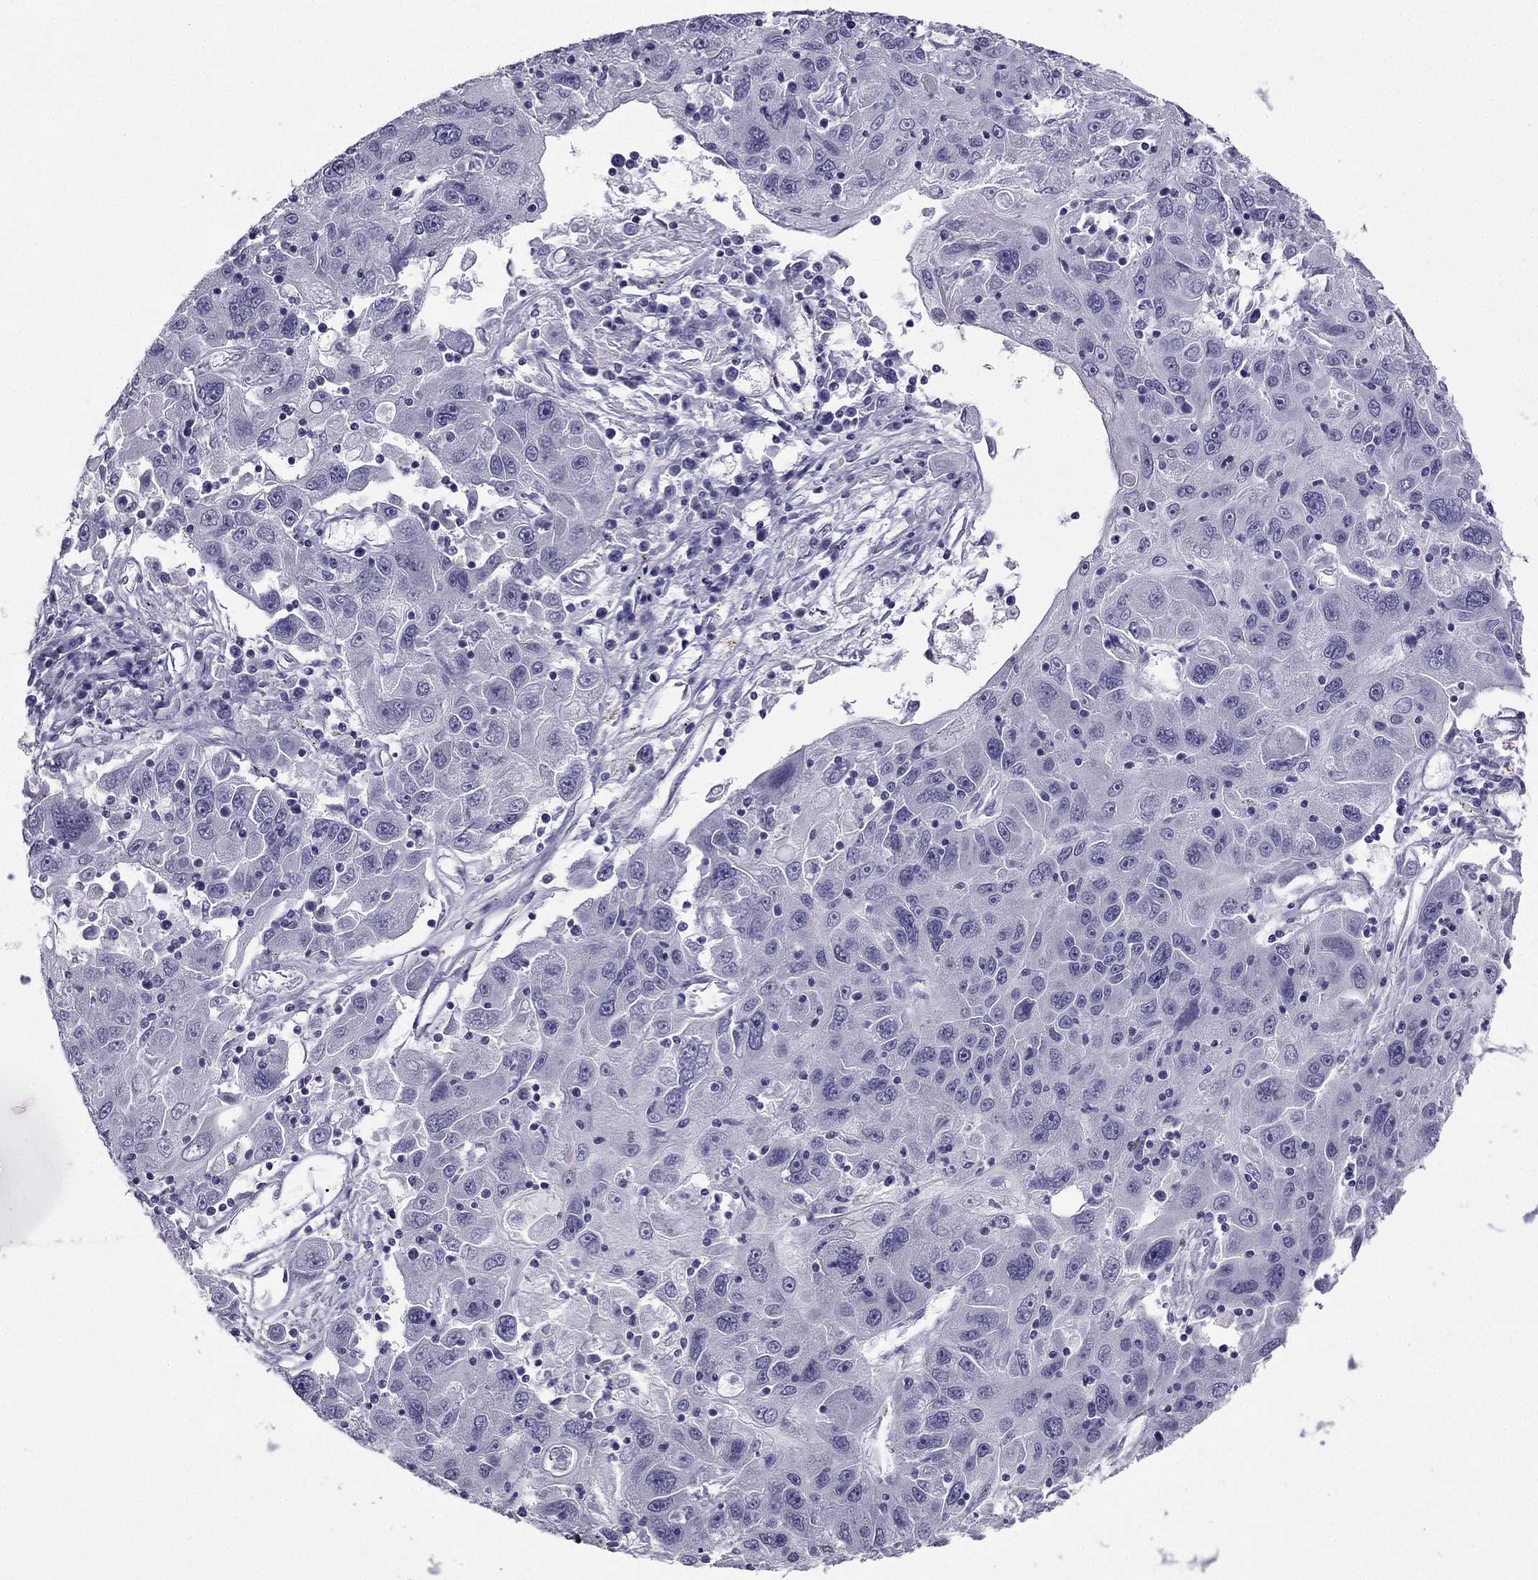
{"staining": {"intensity": "negative", "quantity": "none", "location": "none"}, "tissue": "stomach cancer", "cell_type": "Tumor cells", "image_type": "cancer", "snomed": [{"axis": "morphology", "description": "Adenocarcinoma, NOS"}, {"axis": "topography", "description": "Stomach"}], "caption": "The immunohistochemistry histopathology image has no significant staining in tumor cells of stomach cancer (adenocarcinoma) tissue.", "gene": "CCK", "patient": {"sex": "male", "age": 56}}